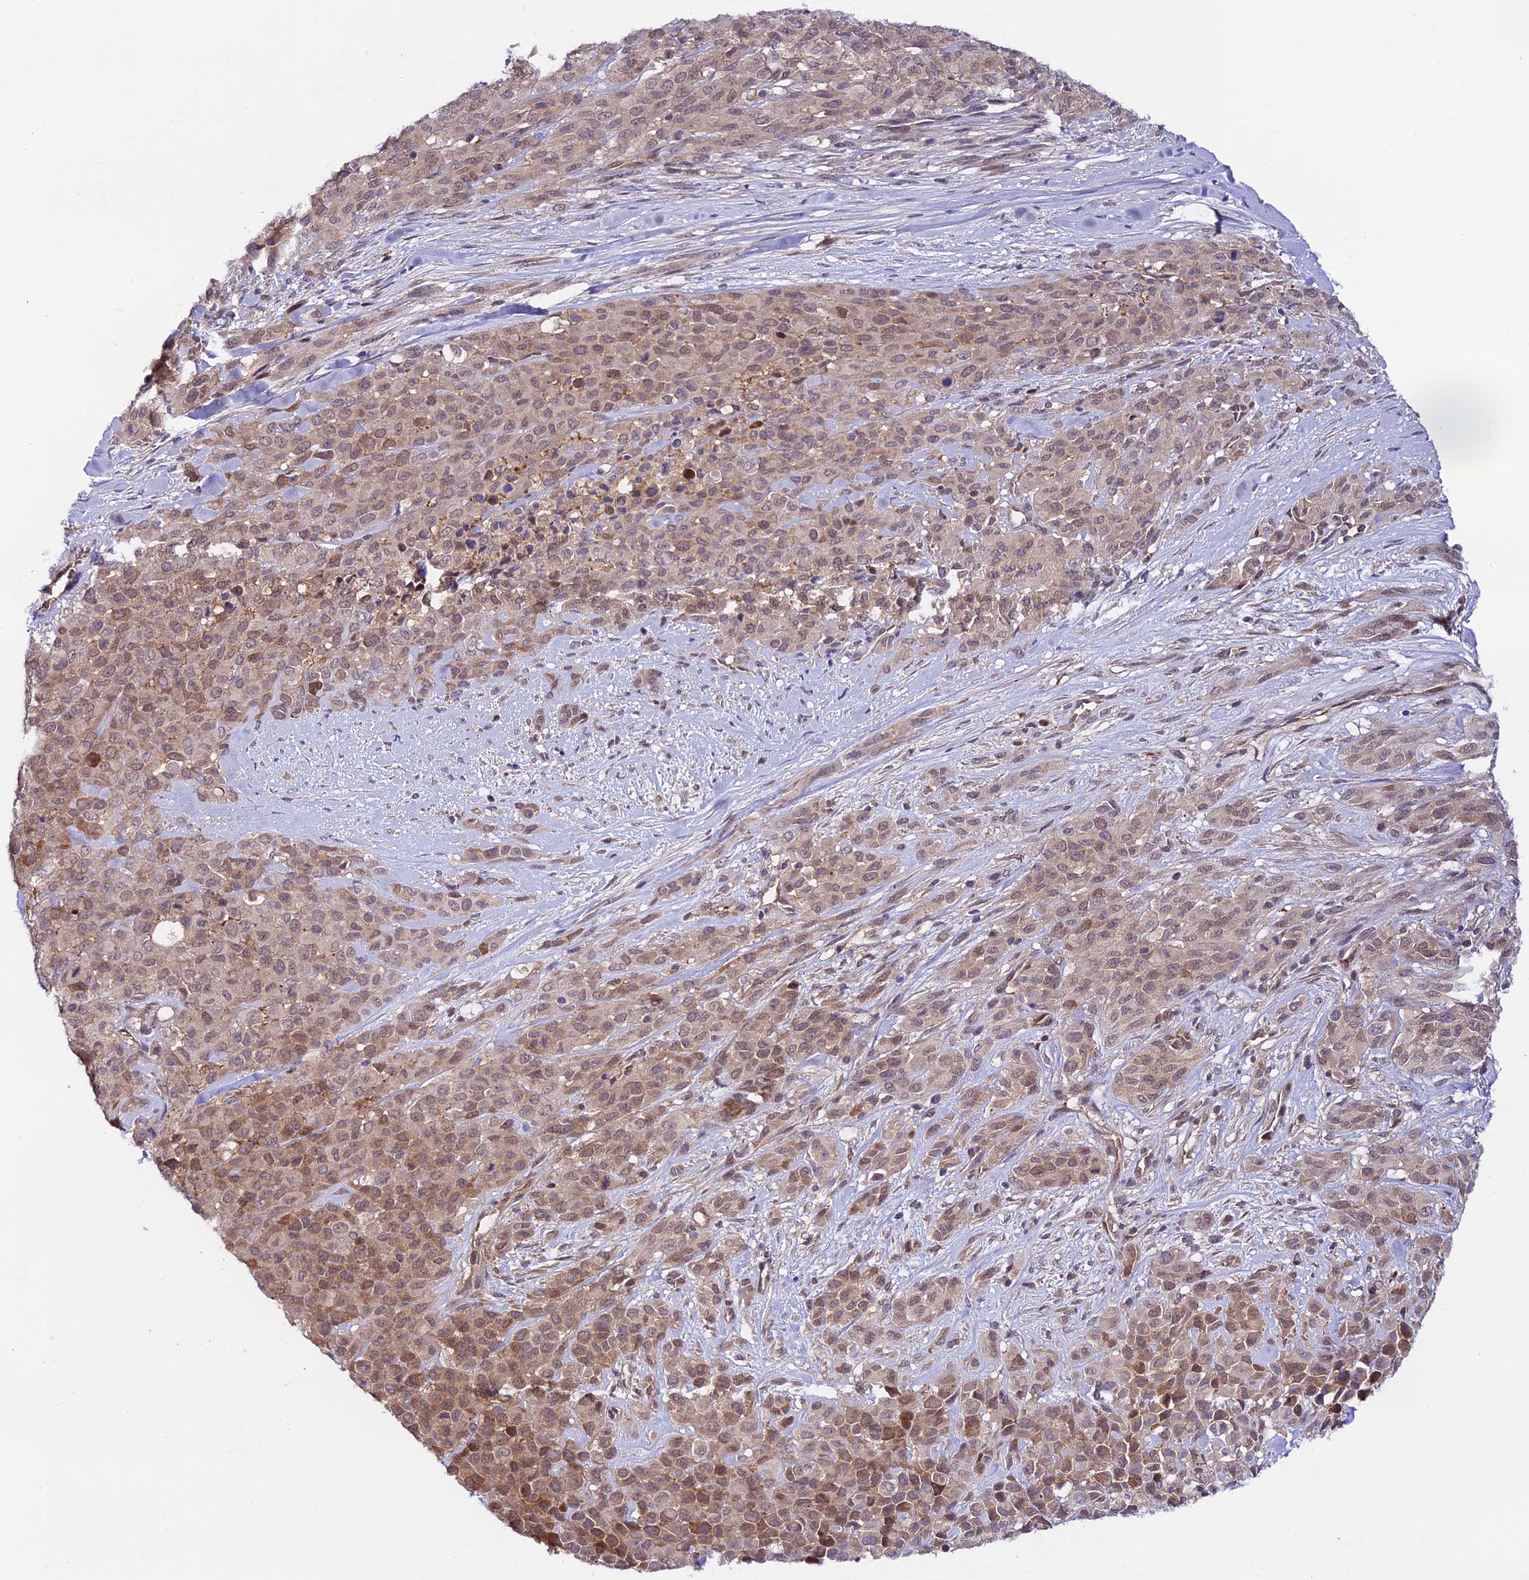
{"staining": {"intensity": "weak", "quantity": "25%-75%", "location": "cytoplasmic/membranous,nuclear"}, "tissue": "melanoma", "cell_type": "Tumor cells", "image_type": "cancer", "snomed": [{"axis": "morphology", "description": "Malignant melanoma, Metastatic site"}, {"axis": "topography", "description": "Skin"}], "caption": "Immunohistochemistry (IHC) photomicrograph of neoplastic tissue: melanoma stained using IHC exhibits low levels of weak protein expression localized specifically in the cytoplasmic/membranous and nuclear of tumor cells, appearing as a cytoplasmic/membranous and nuclear brown color.", "gene": "TRIM40", "patient": {"sex": "female", "age": 81}}